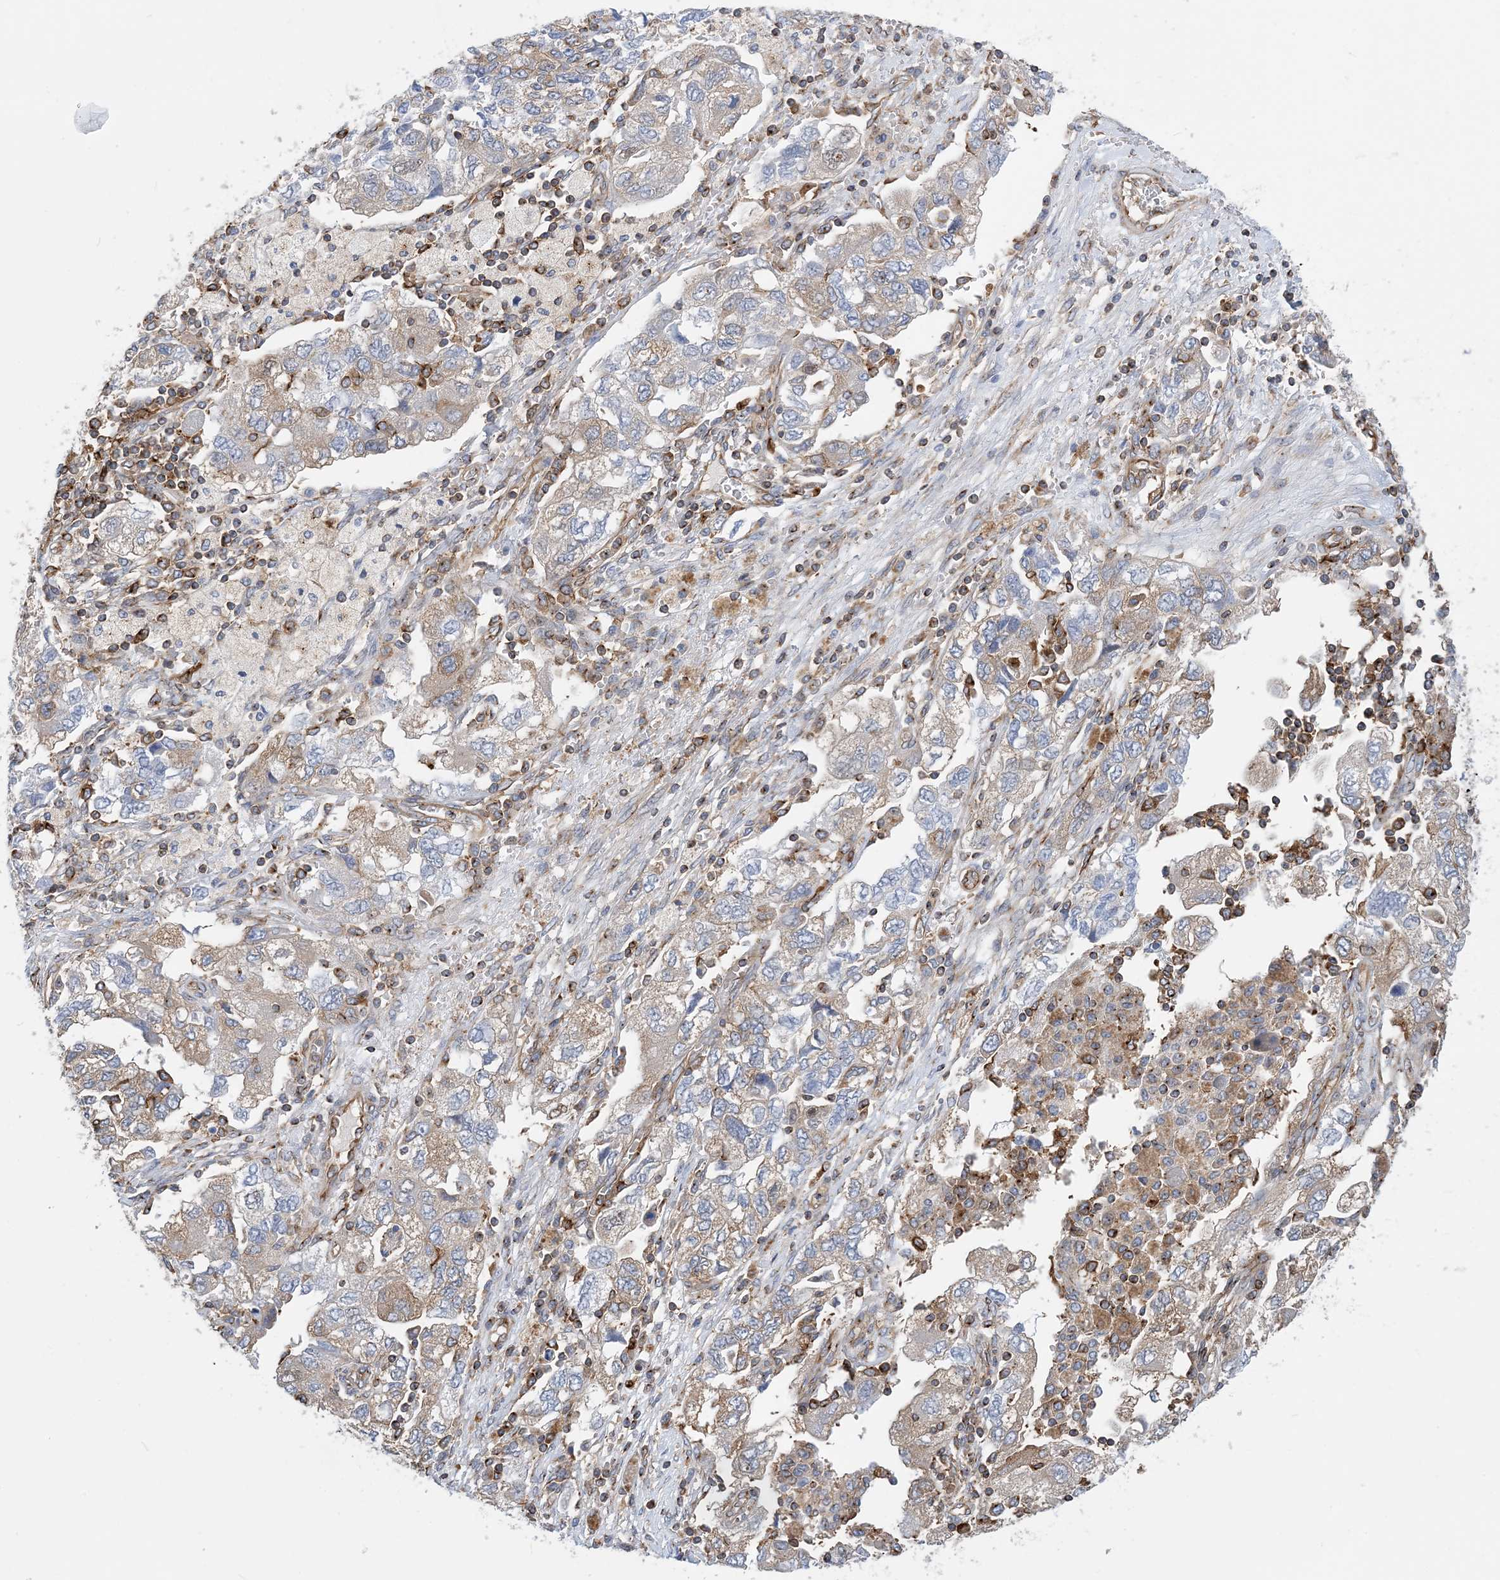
{"staining": {"intensity": "weak", "quantity": "25%-75%", "location": "cytoplasmic/membranous"}, "tissue": "ovarian cancer", "cell_type": "Tumor cells", "image_type": "cancer", "snomed": [{"axis": "morphology", "description": "Carcinoma, NOS"}, {"axis": "morphology", "description": "Cystadenocarcinoma, serous, NOS"}, {"axis": "topography", "description": "Ovary"}], "caption": "An image showing weak cytoplasmic/membranous positivity in about 25%-75% of tumor cells in ovarian serous cystadenocarcinoma, as visualized by brown immunohistochemical staining.", "gene": "DYNC1LI1", "patient": {"sex": "female", "age": 69}}